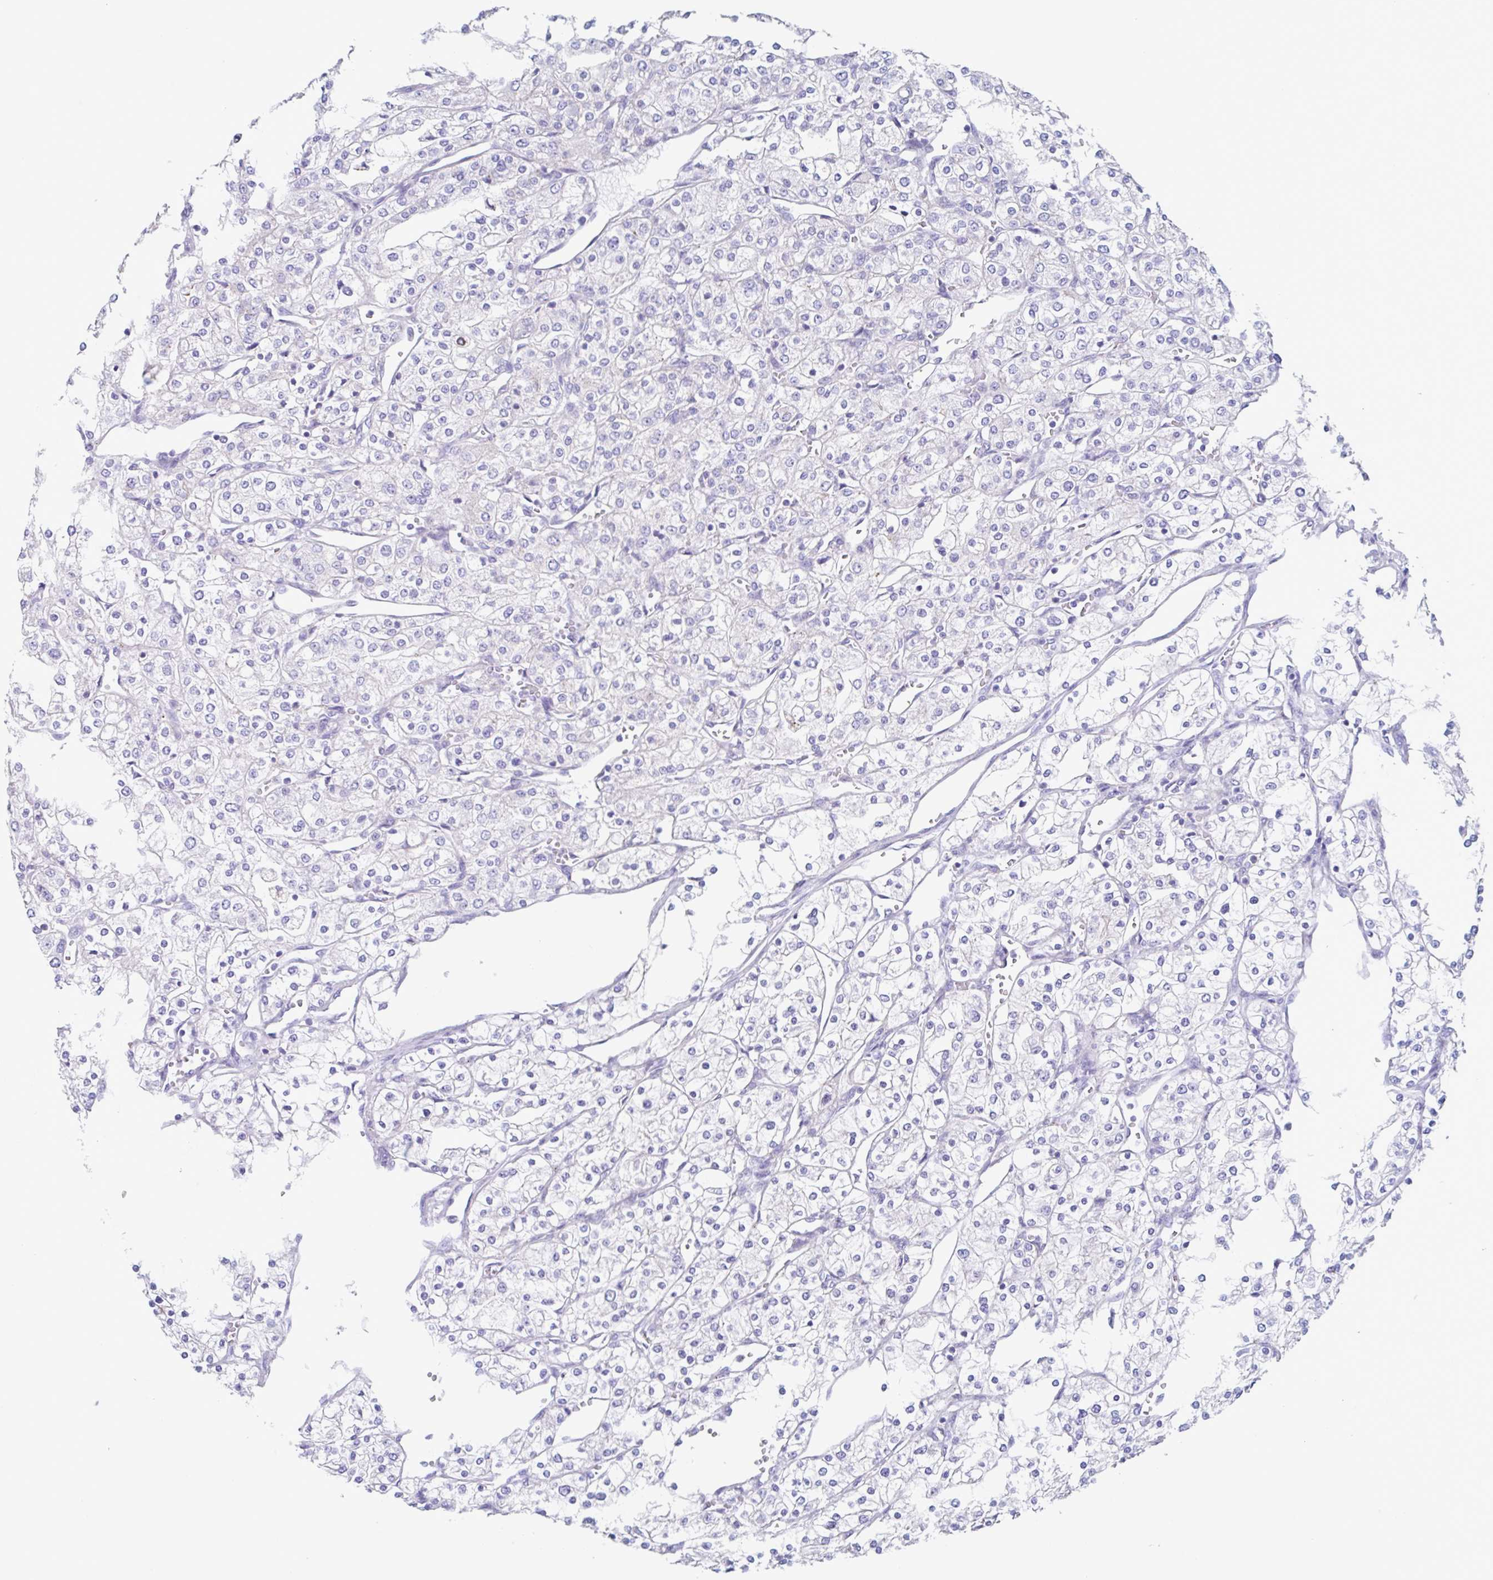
{"staining": {"intensity": "negative", "quantity": "none", "location": "none"}, "tissue": "renal cancer", "cell_type": "Tumor cells", "image_type": "cancer", "snomed": [{"axis": "morphology", "description": "Adenocarcinoma, NOS"}, {"axis": "topography", "description": "Kidney"}], "caption": "This photomicrograph is of renal cancer stained with IHC to label a protein in brown with the nuclei are counter-stained blue. There is no expression in tumor cells.", "gene": "CHMP5", "patient": {"sex": "male", "age": 80}}